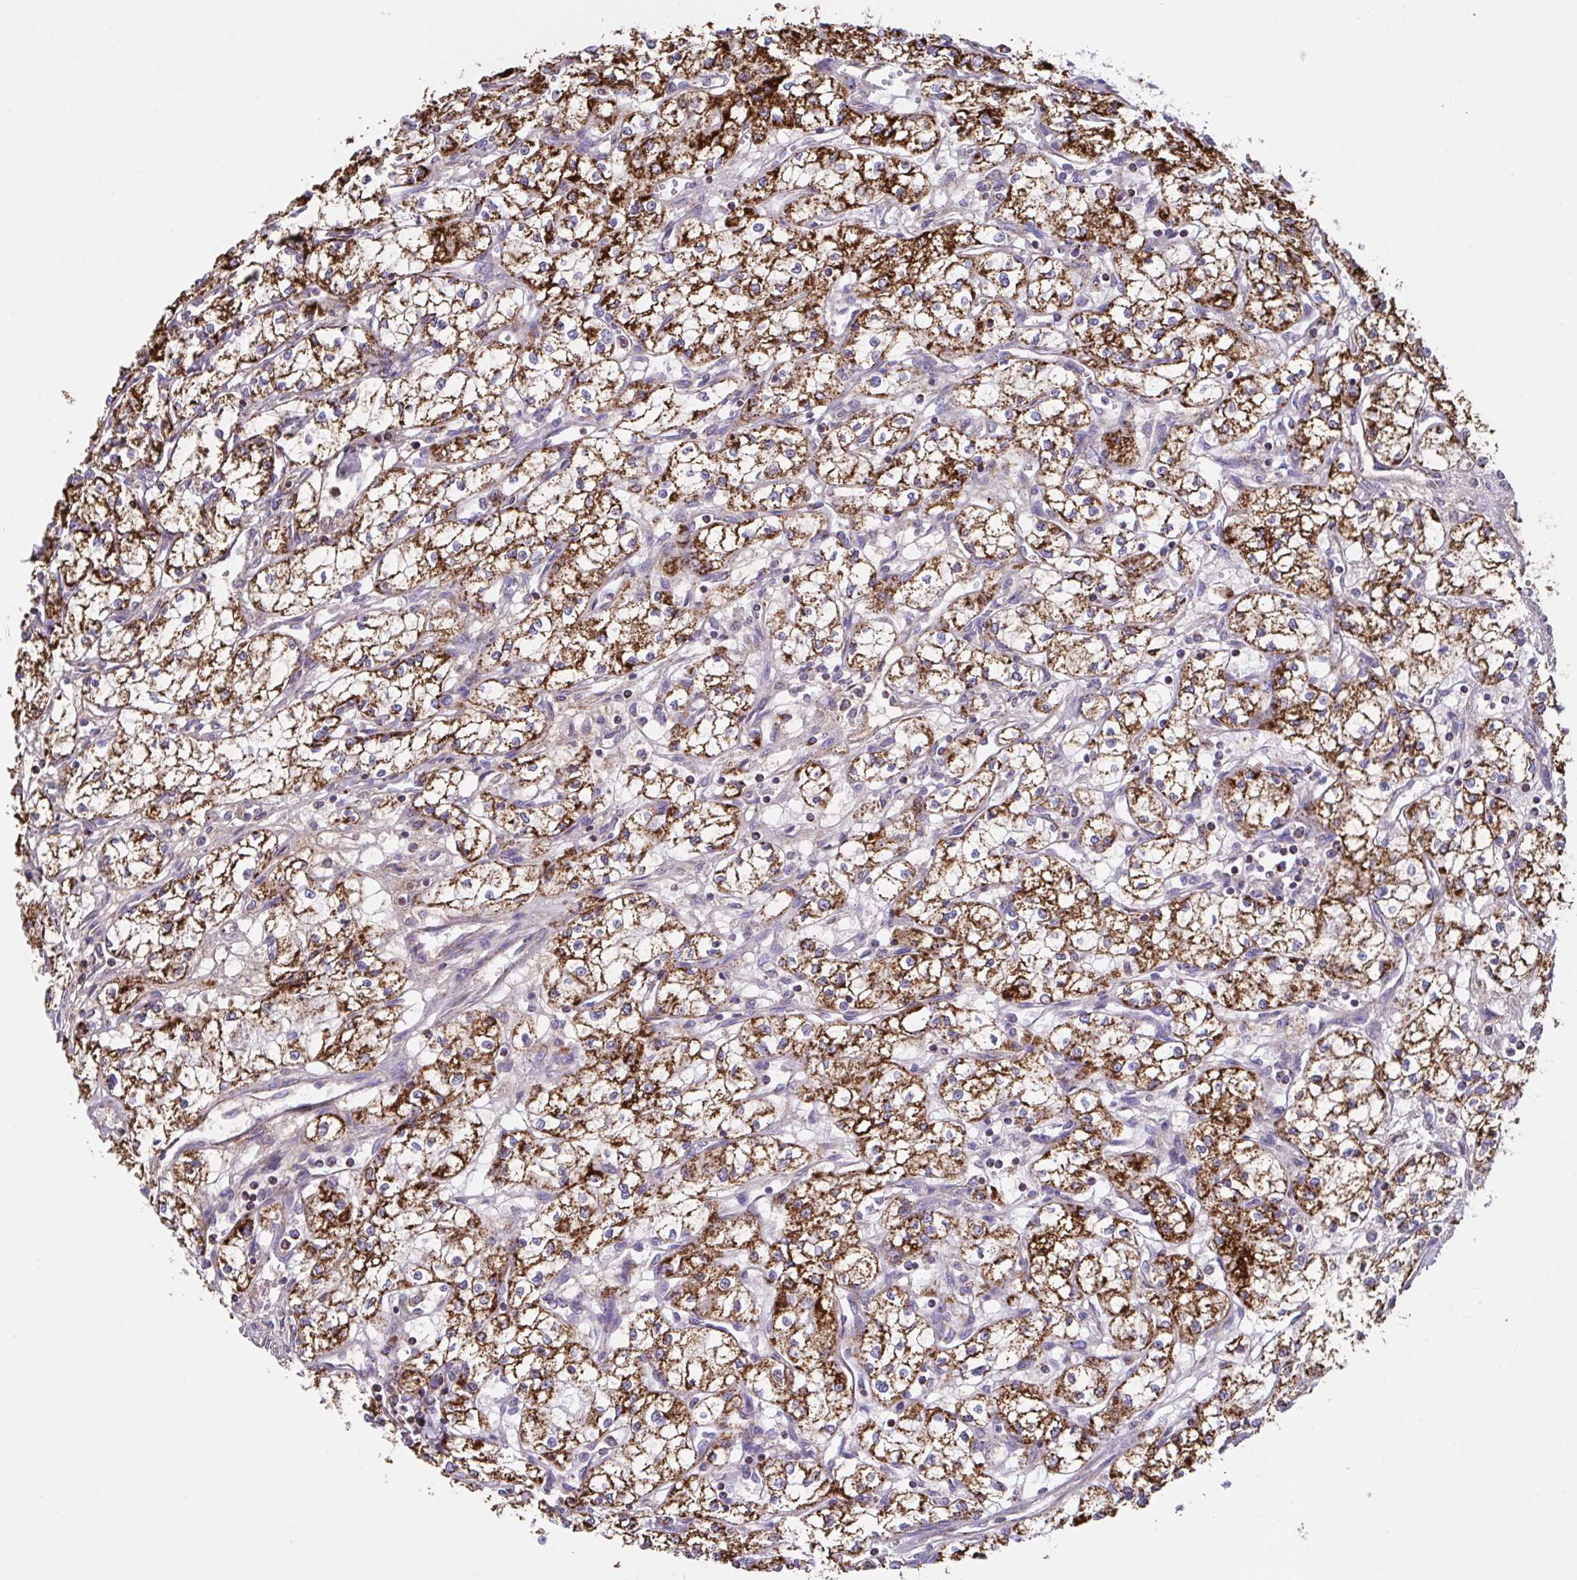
{"staining": {"intensity": "strong", "quantity": ">75%", "location": "cytoplasmic/membranous"}, "tissue": "renal cancer", "cell_type": "Tumor cells", "image_type": "cancer", "snomed": [{"axis": "morphology", "description": "Adenocarcinoma, NOS"}, {"axis": "topography", "description": "Kidney"}], "caption": "Human renal adenocarcinoma stained for a protein (brown) shows strong cytoplasmic/membranous positive staining in about >75% of tumor cells.", "gene": "PCMTD2", "patient": {"sex": "male", "age": 59}}